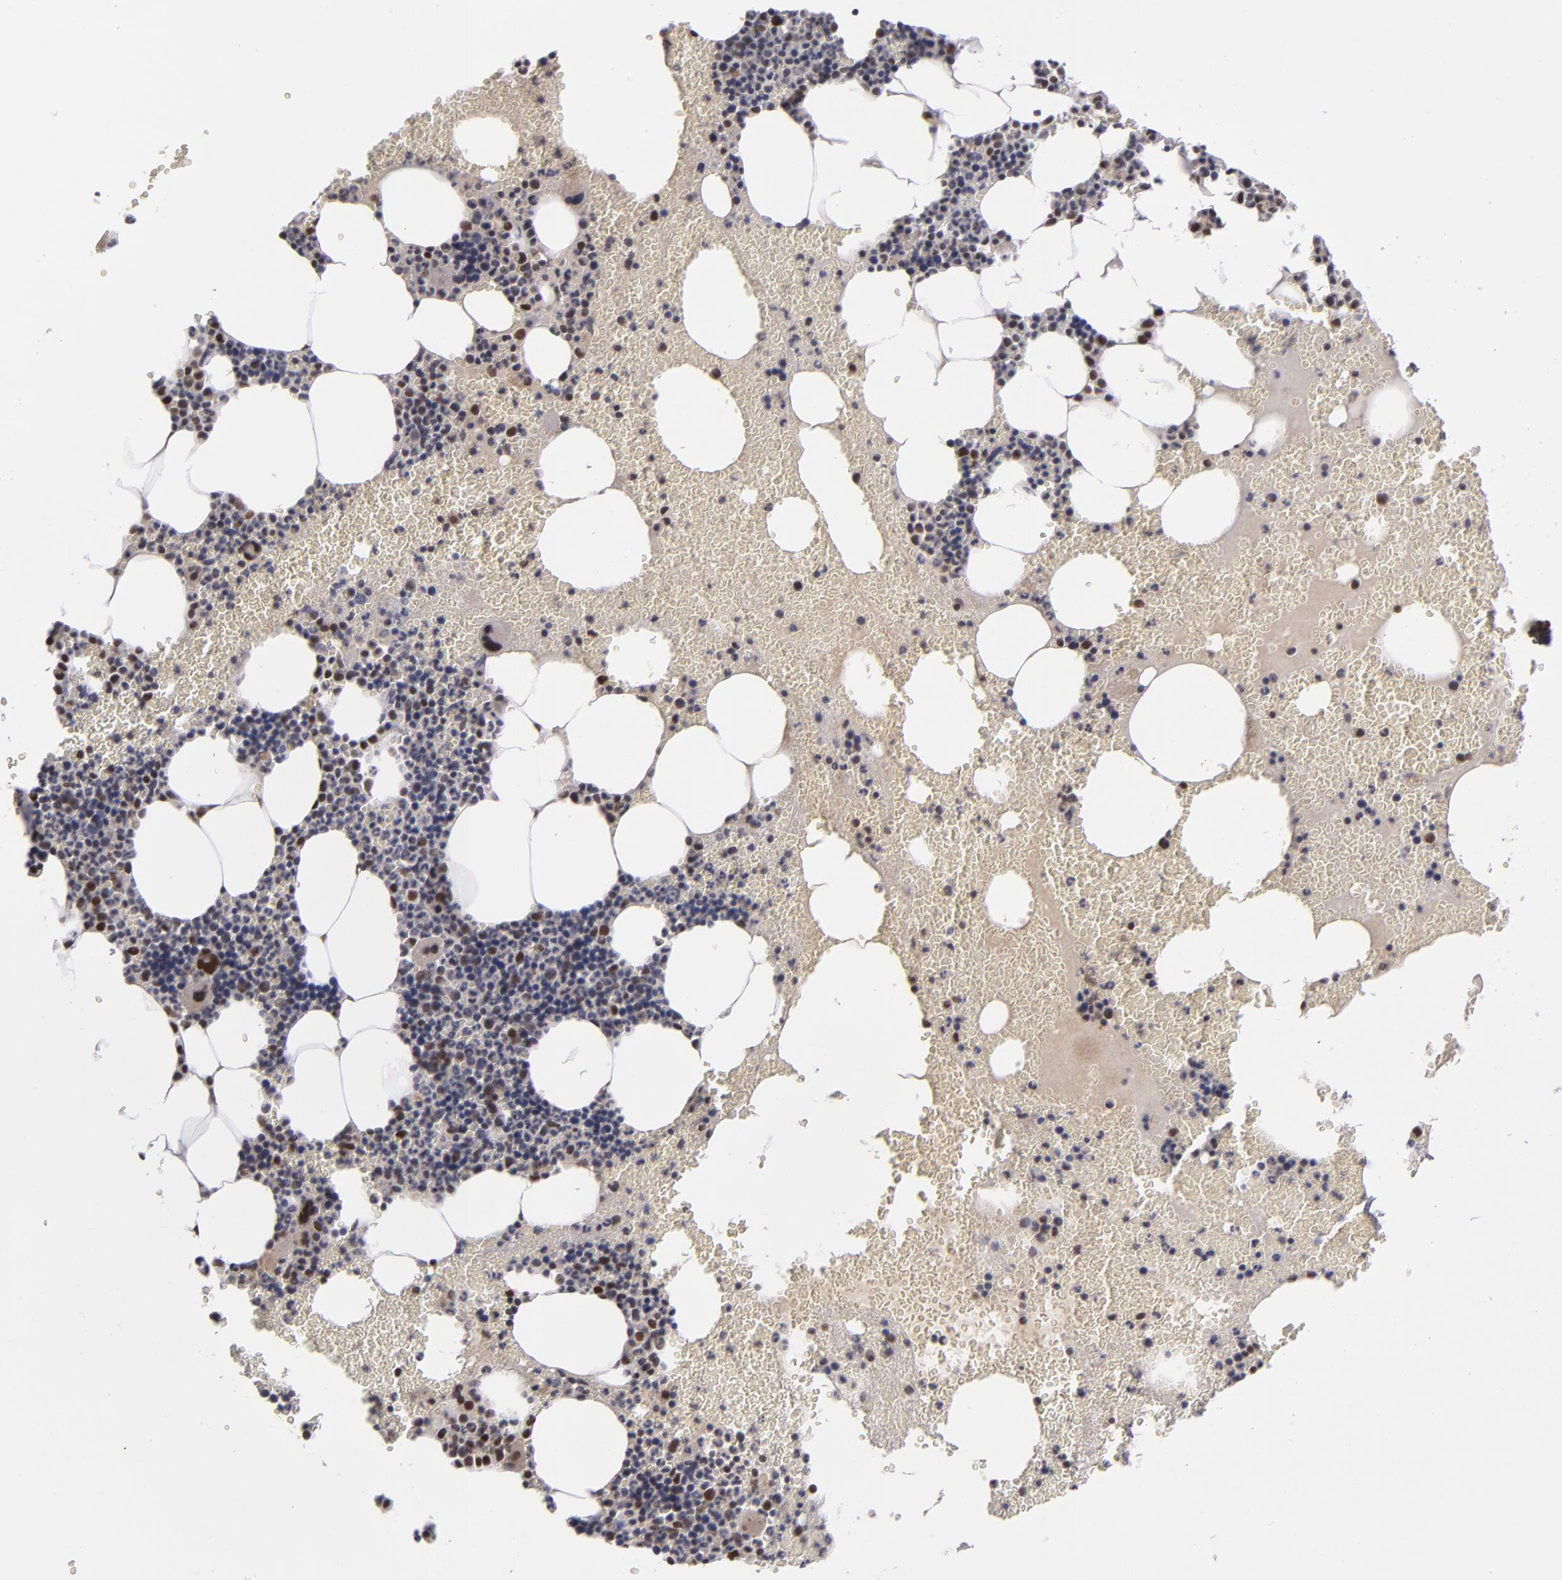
{"staining": {"intensity": "moderate", "quantity": "<25%", "location": "nuclear"}, "tissue": "bone marrow", "cell_type": "Hematopoietic cells", "image_type": "normal", "snomed": [{"axis": "morphology", "description": "Normal tissue, NOS"}, {"axis": "topography", "description": "Bone marrow"}], "caption": "Human bone marrow stained with a brown dye displays moderate nuclear positive staining in about <25% of hematopoietic cells.", "gene": "ZNF234", "patient": {"sex": "male", "age": 82}}